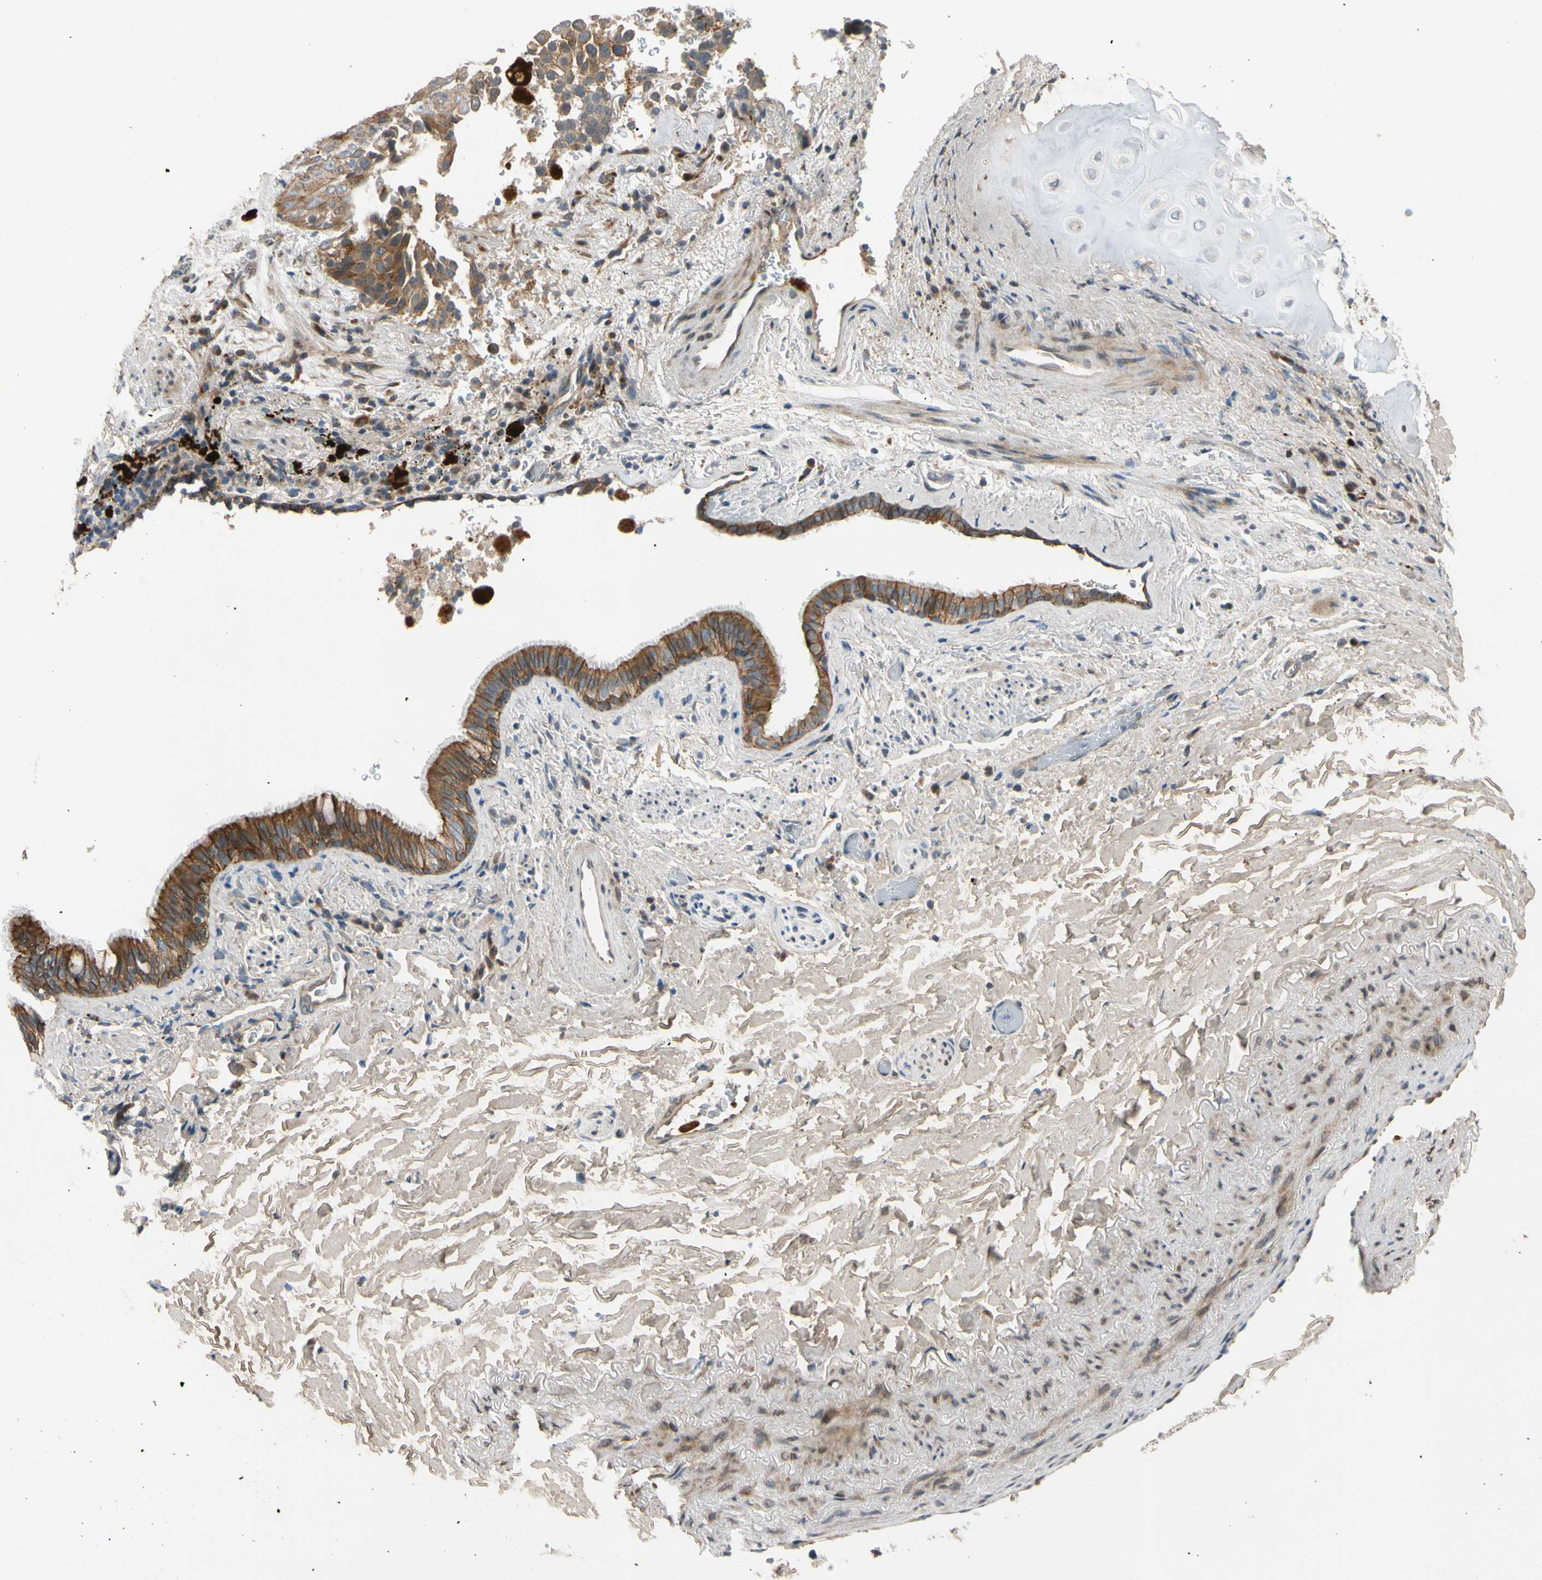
{"staining": {"intensity": "strong", "quantity": ">75%", "location": "cytoplasmic/membranous"}, "tissue": "lung cancer", "cell_type": "Tumor cells", "image_type": "cancer", "snomed": [{"axis": "morphology", "description": "Squamous cell carcinoma, NOS"}, {"axis": "topography", "description": "Lung"}], "caption": "This photomicrograph shows immunohistochemistry staining of human lung cancer (squamous cell carcinoma), with high strong cytoplasmic/membranous staining in about >75% of tumor cells.", "gene": "MST1R", "patient": {"sex": "male", "age": 54}}